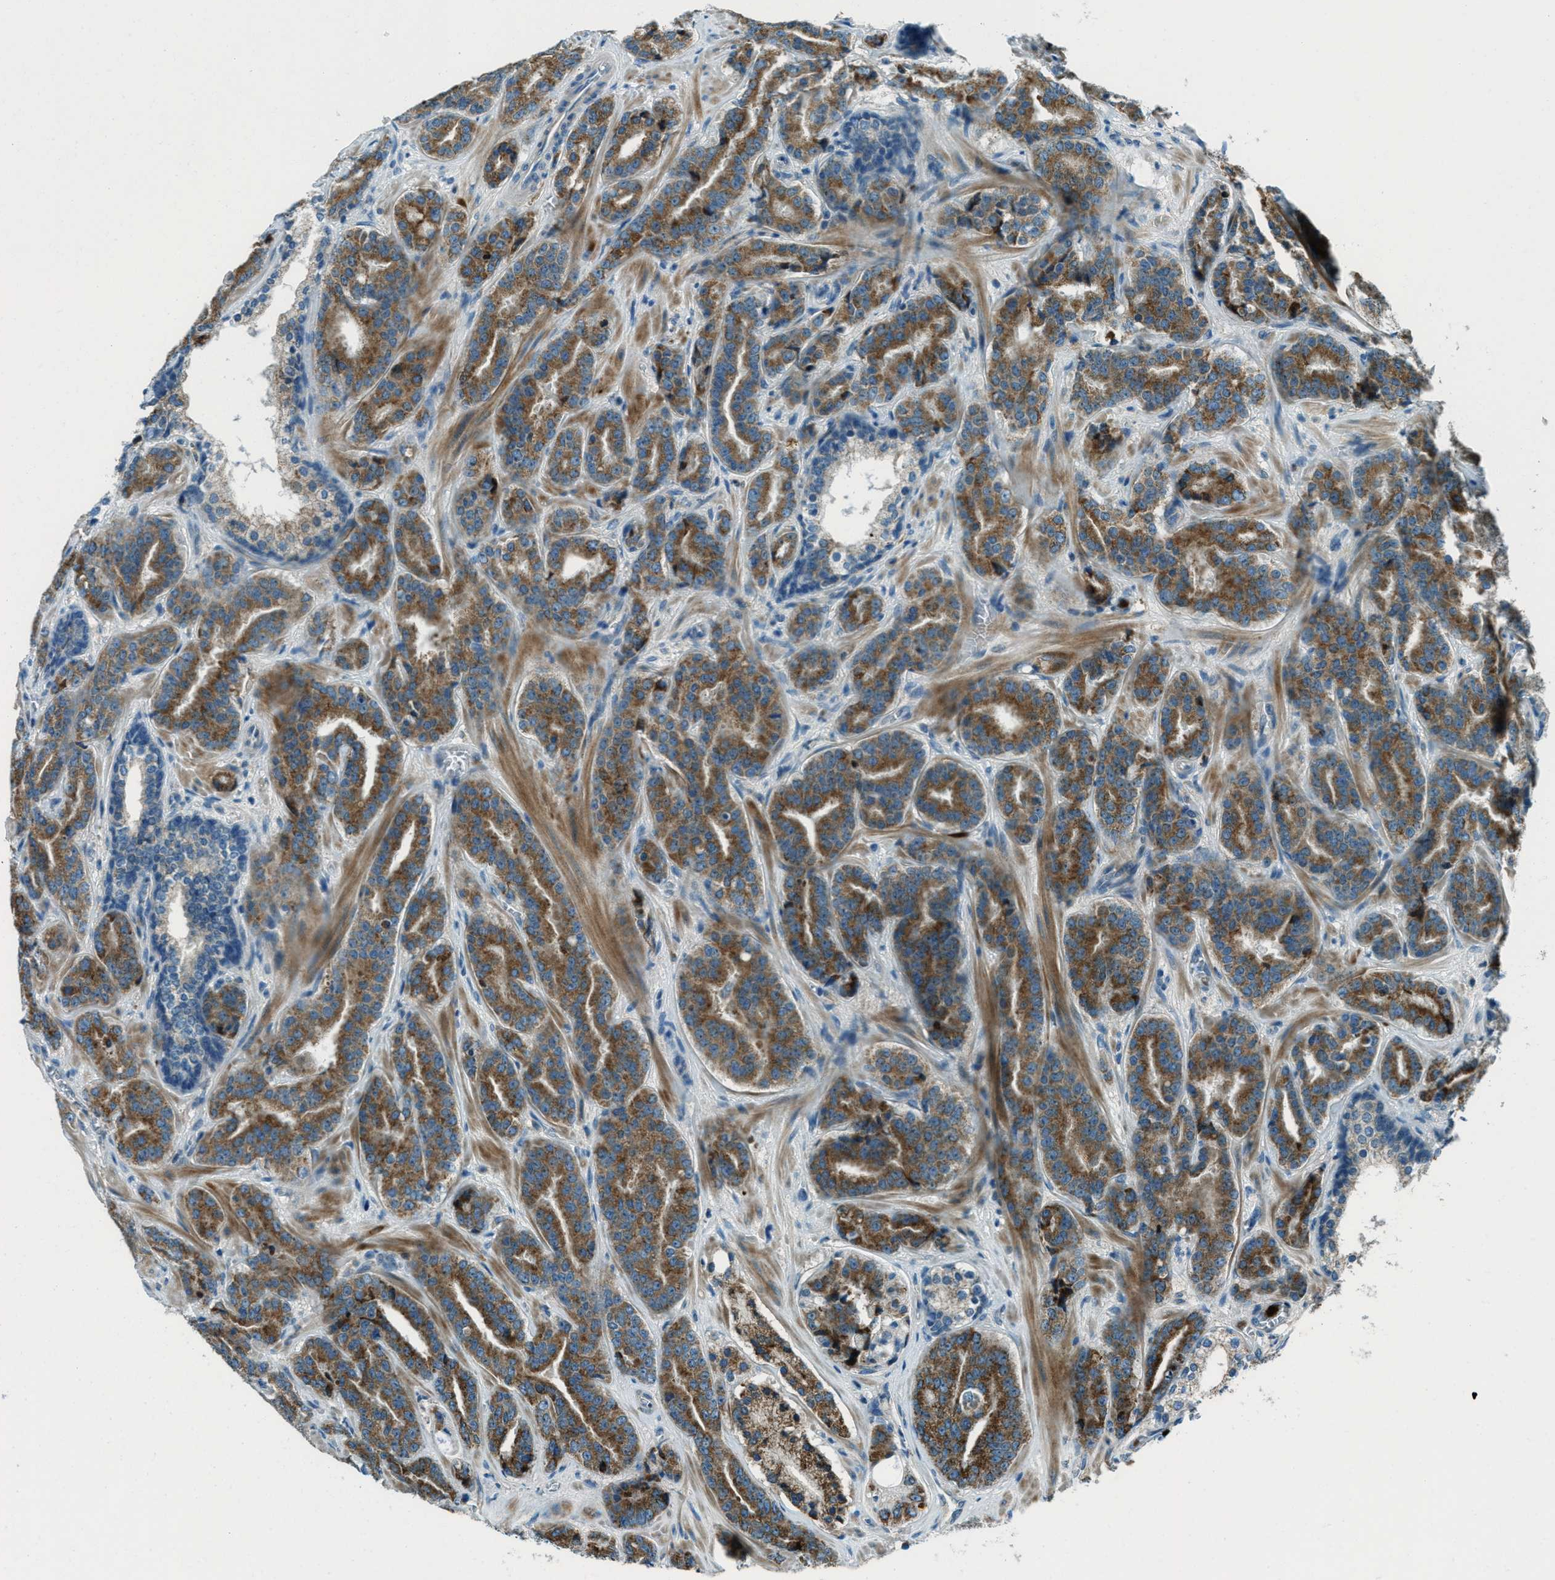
{"staining": {"intensity": "moderate", "quantity": ">75%", "location": "cytoplasmic/membranous"}, "tissue": "prostate cancer", "cell_type": "Tumor cells", "image_type": "cancer", "snomed": [{"axis": "morphology", "description": "Adenocarcinoma, High grade"}, {"axis": "topography", "description": "Prostate"}], "caption": "This micrograph reveals high-grade adenocarcinoma (prostate) stained with immunohistochemistry (IHC) to label a protein in brown. The cytoplasmic/membranous of tumor cells show moderate positivity for the protein. Nuclei are counter-stained blue.", "gene": "FAR1", "patient": {"sex": "male", "age": 60}}